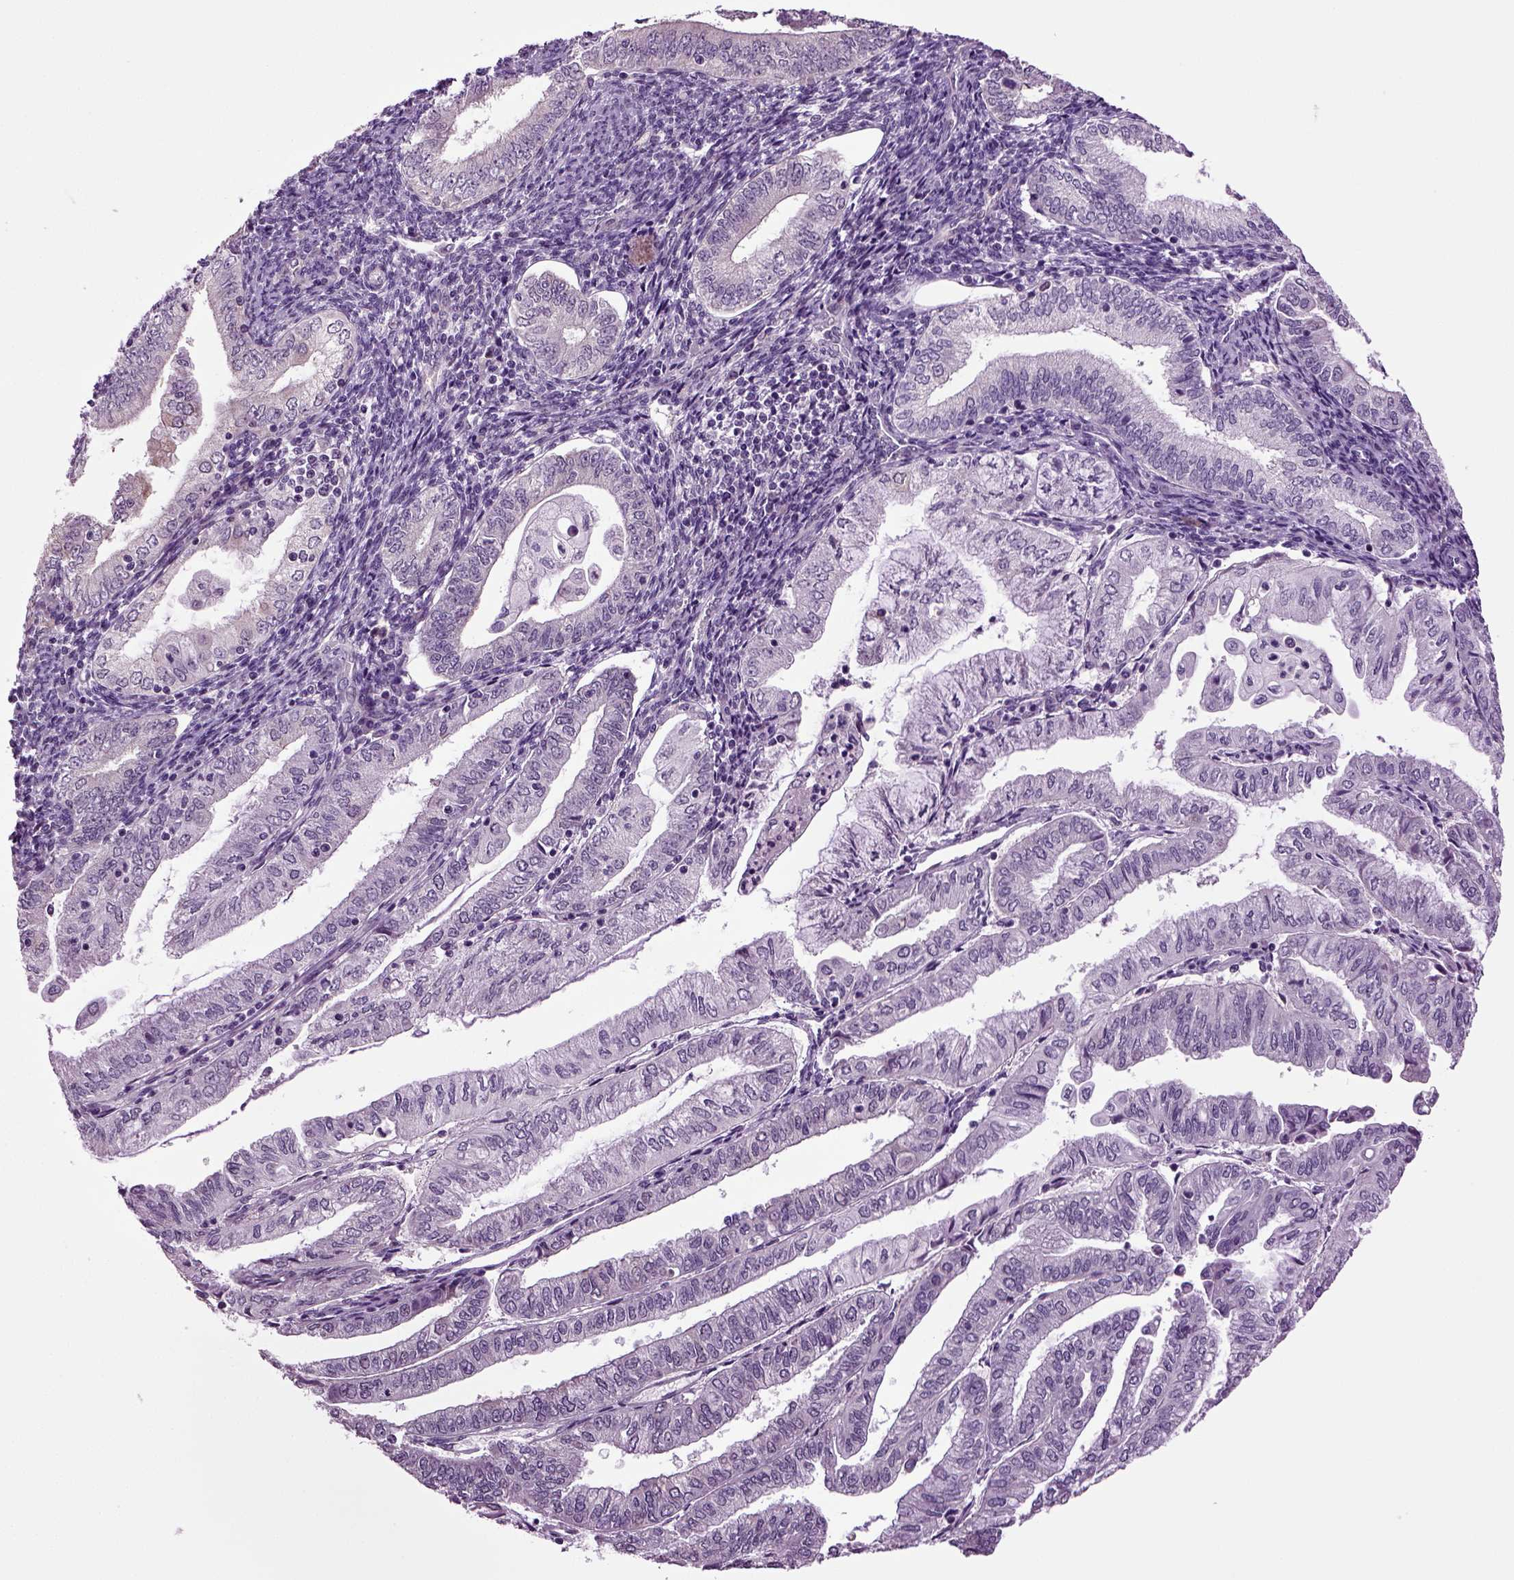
{"staining": {"intensity": "negative", "quantity": "none", "location": "none"}, "tissue": "endometrial cancer", "cell_type": "Tumor cells", "image_type": "cancer", "snomed": [{"axis": "morphology", "description": "Adenocarcinoma, NOS"}, {"axis": "topography", "description": "Endometrium"}], "caption": "Micrograph shows no significant protein positivity in tumor cells of adenocarcinoma (endometrial).", "gene": "PLCH2", "patient": {"sex": "female", "age": 55}}